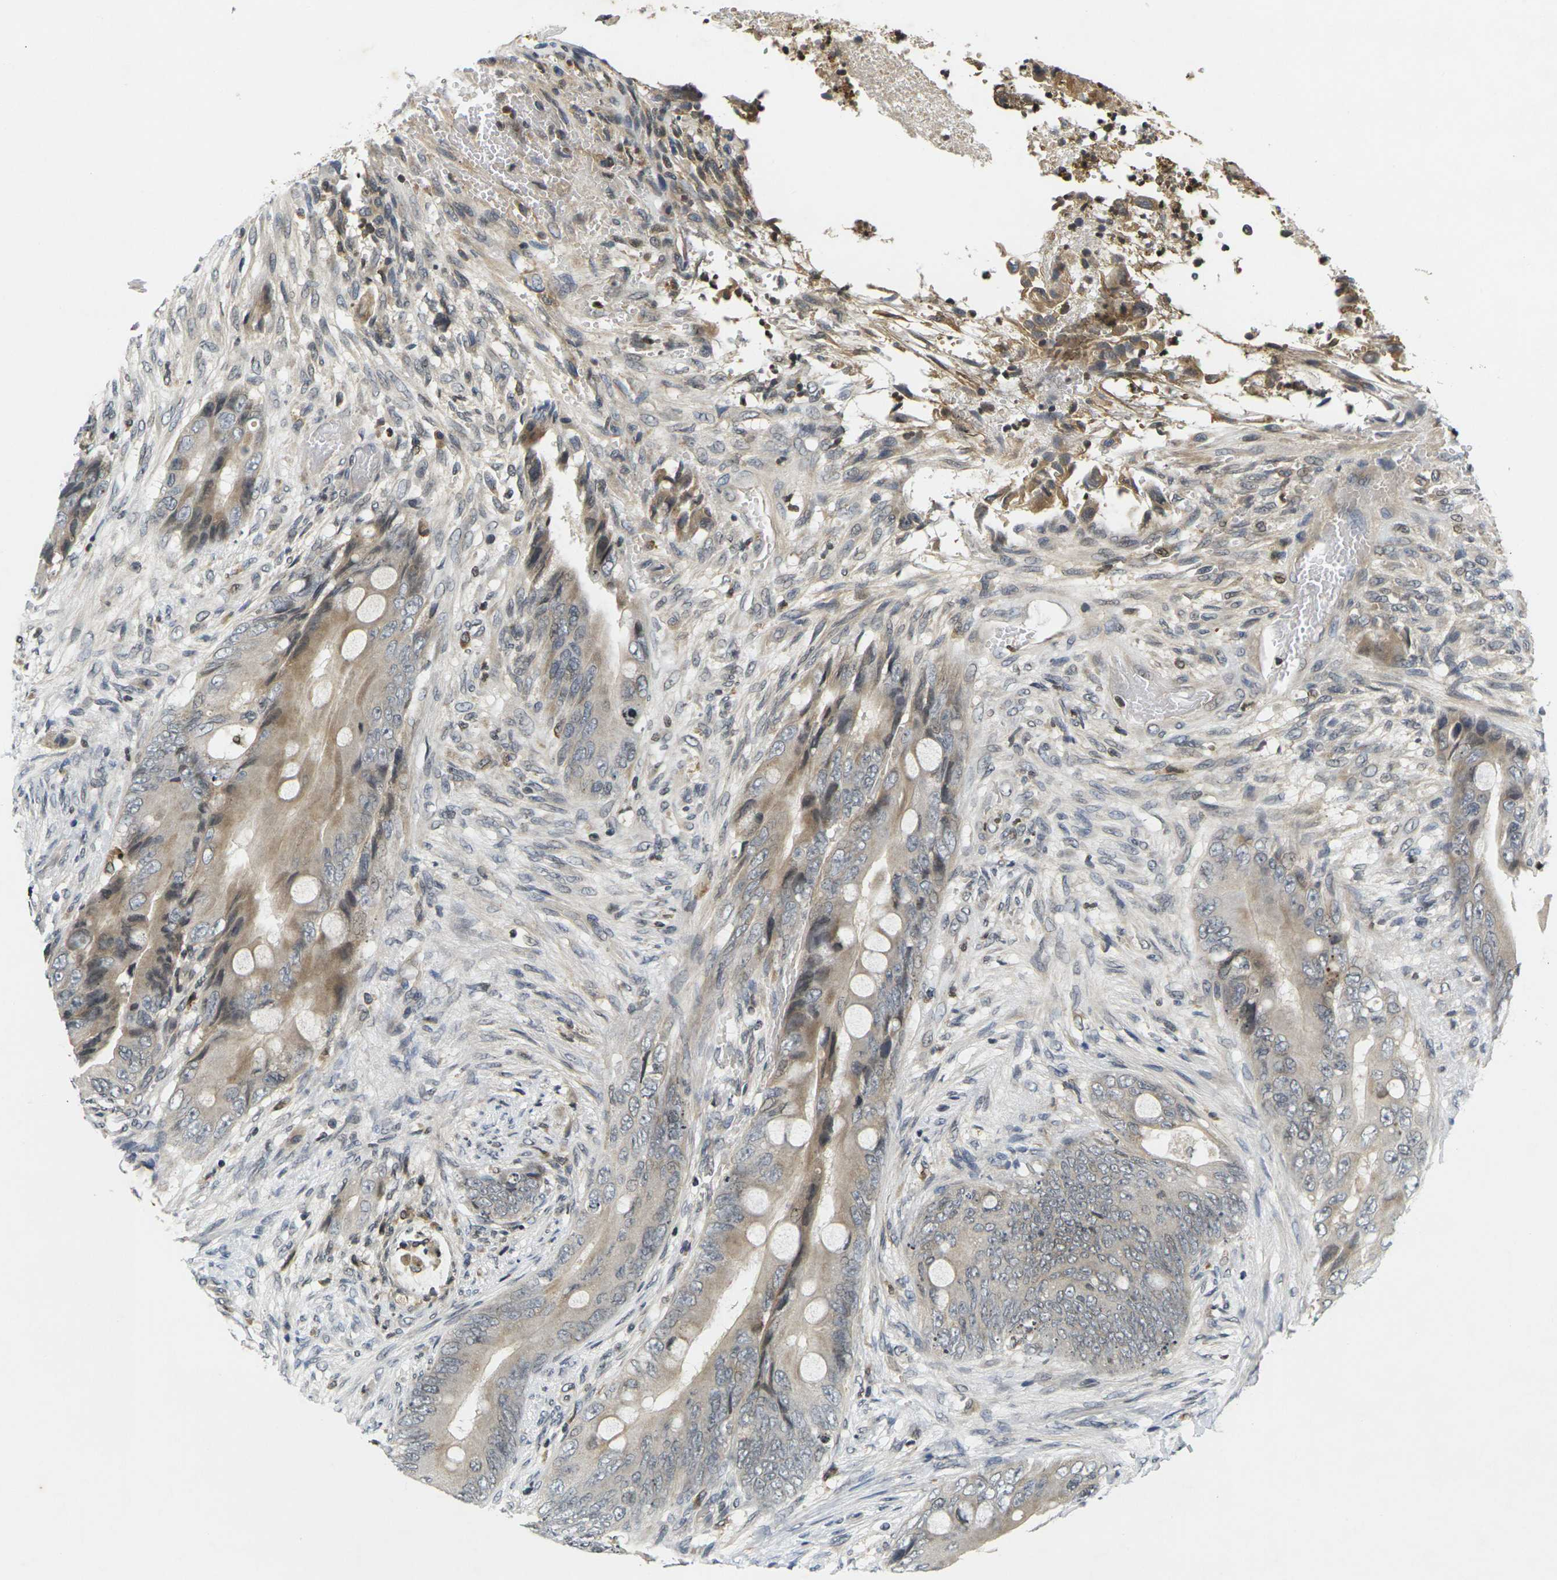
{"staining": {"intensity": "weak", "quantity": "25%-75%", "location": "cytoplasmic/membranous"}, "tissue": "colorectal cancer", "cell_type": "Tumor cells", "image_type": "cancer", "snomed": [{"axis": "morphology", "description": "Adenocarcinoma, NOS"}, {"axis": "topography", "description": "Rectum"}], "caption": "Immunohistochemical staining of colorectal adenocarcinoma demonstrates low levels of weak cytoplasmic/membranous expression in approximately 25%-75% of tumor cells.", "gene": "C1QC", "patient": {"sex": "female", "age": 77}}